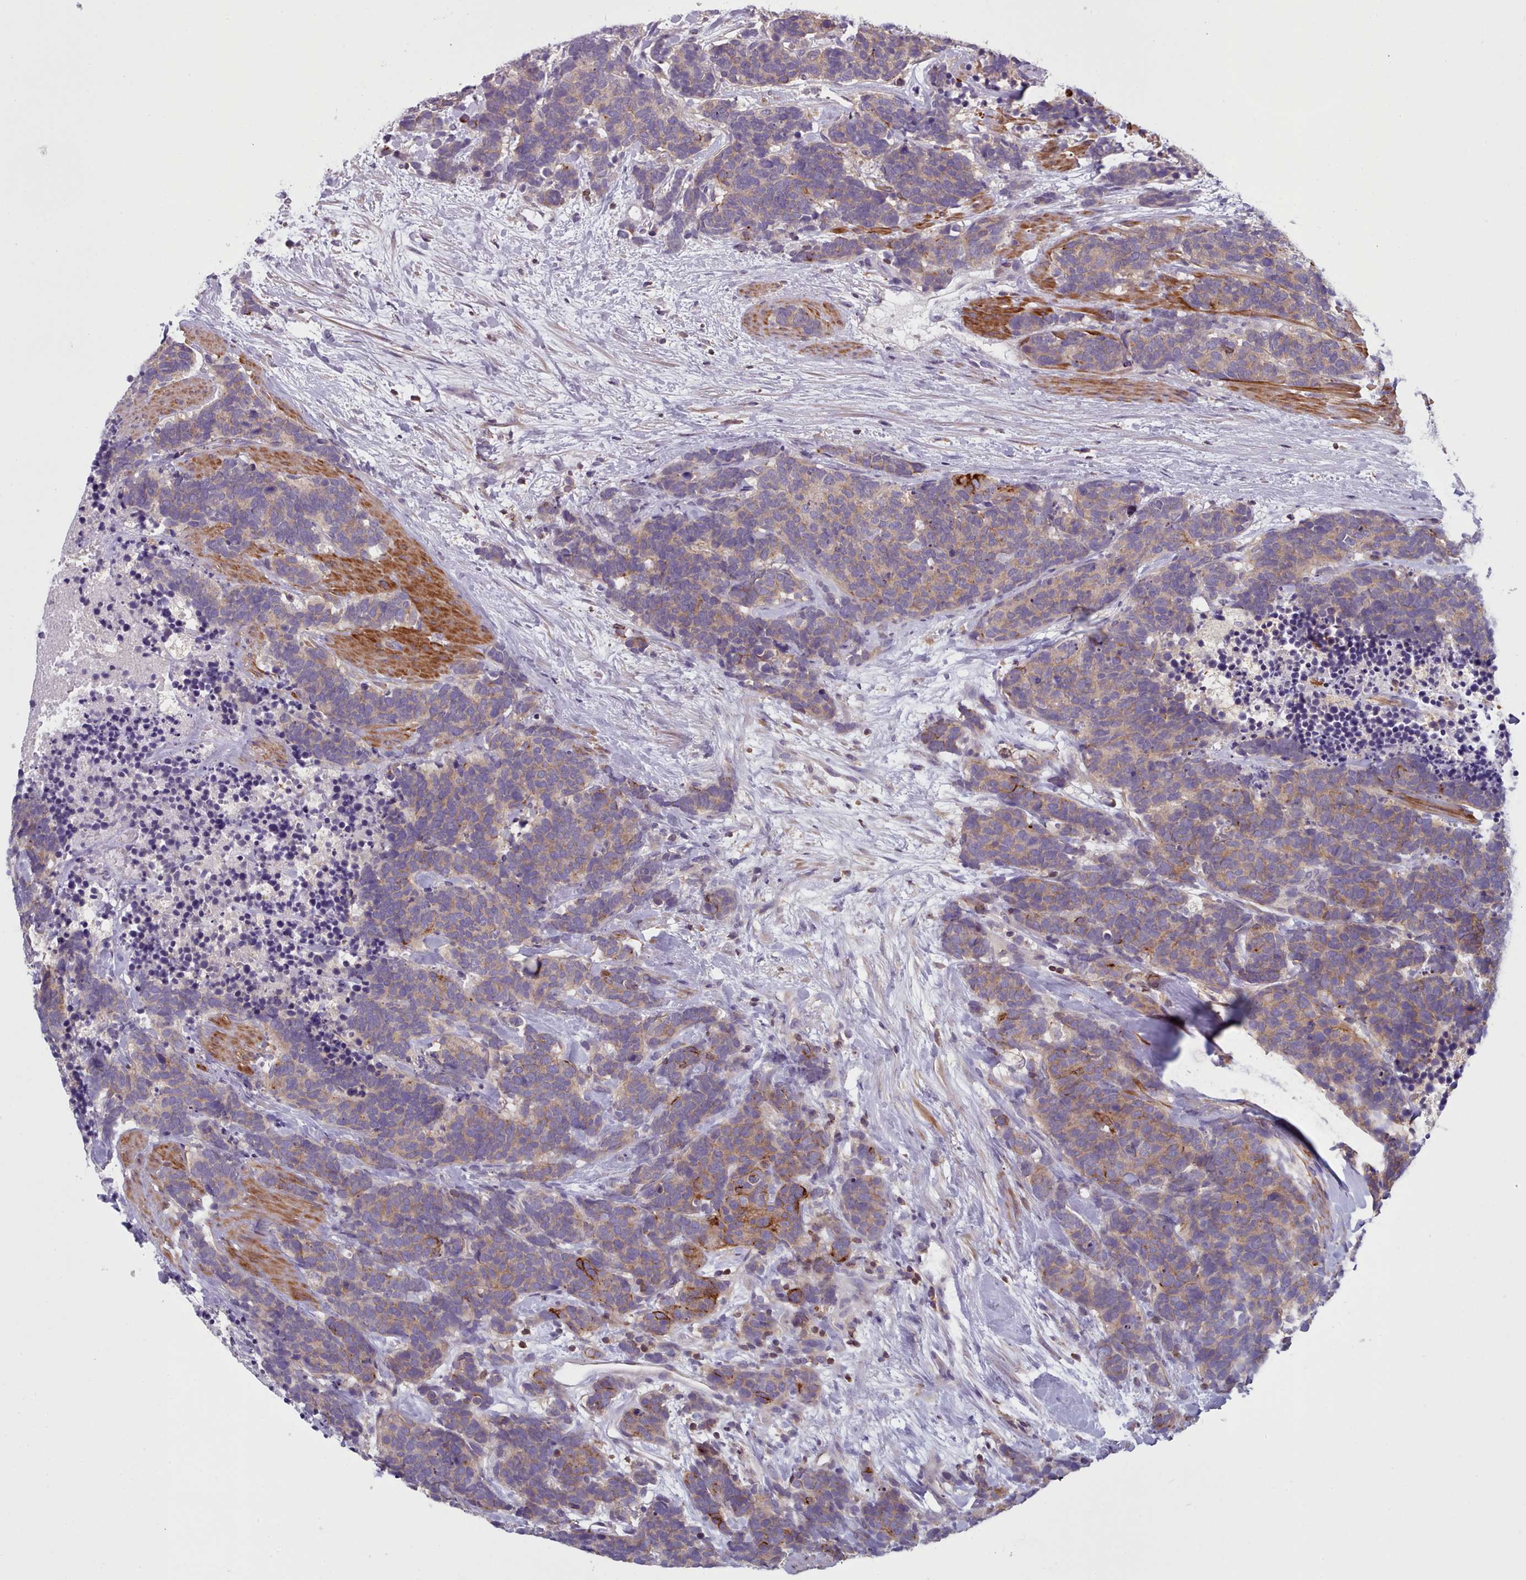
{"staining": {"intensity": "weak", "quantity": ">75%", "location": "cytoplasmic/membranous"}, "tissue": "carcinoid", "cell_type": "Tumor cells", "image_type": "cancer", "snomed": [{"axis": "morphology", "description": "Carcinoma, NOS"}, {"axis": "morphology", "description": "Carcinoid, malignant, NOS"}, {"axis": "topography", "description": "Prostate"}], "caption": "Protein staining of malignant carcinoid tissue displays weak cytoplasmic/membranous positivity in about >75% of tumor cells.", "gene": "RAC2", "patient": {"sex": "male", "age": 57}}